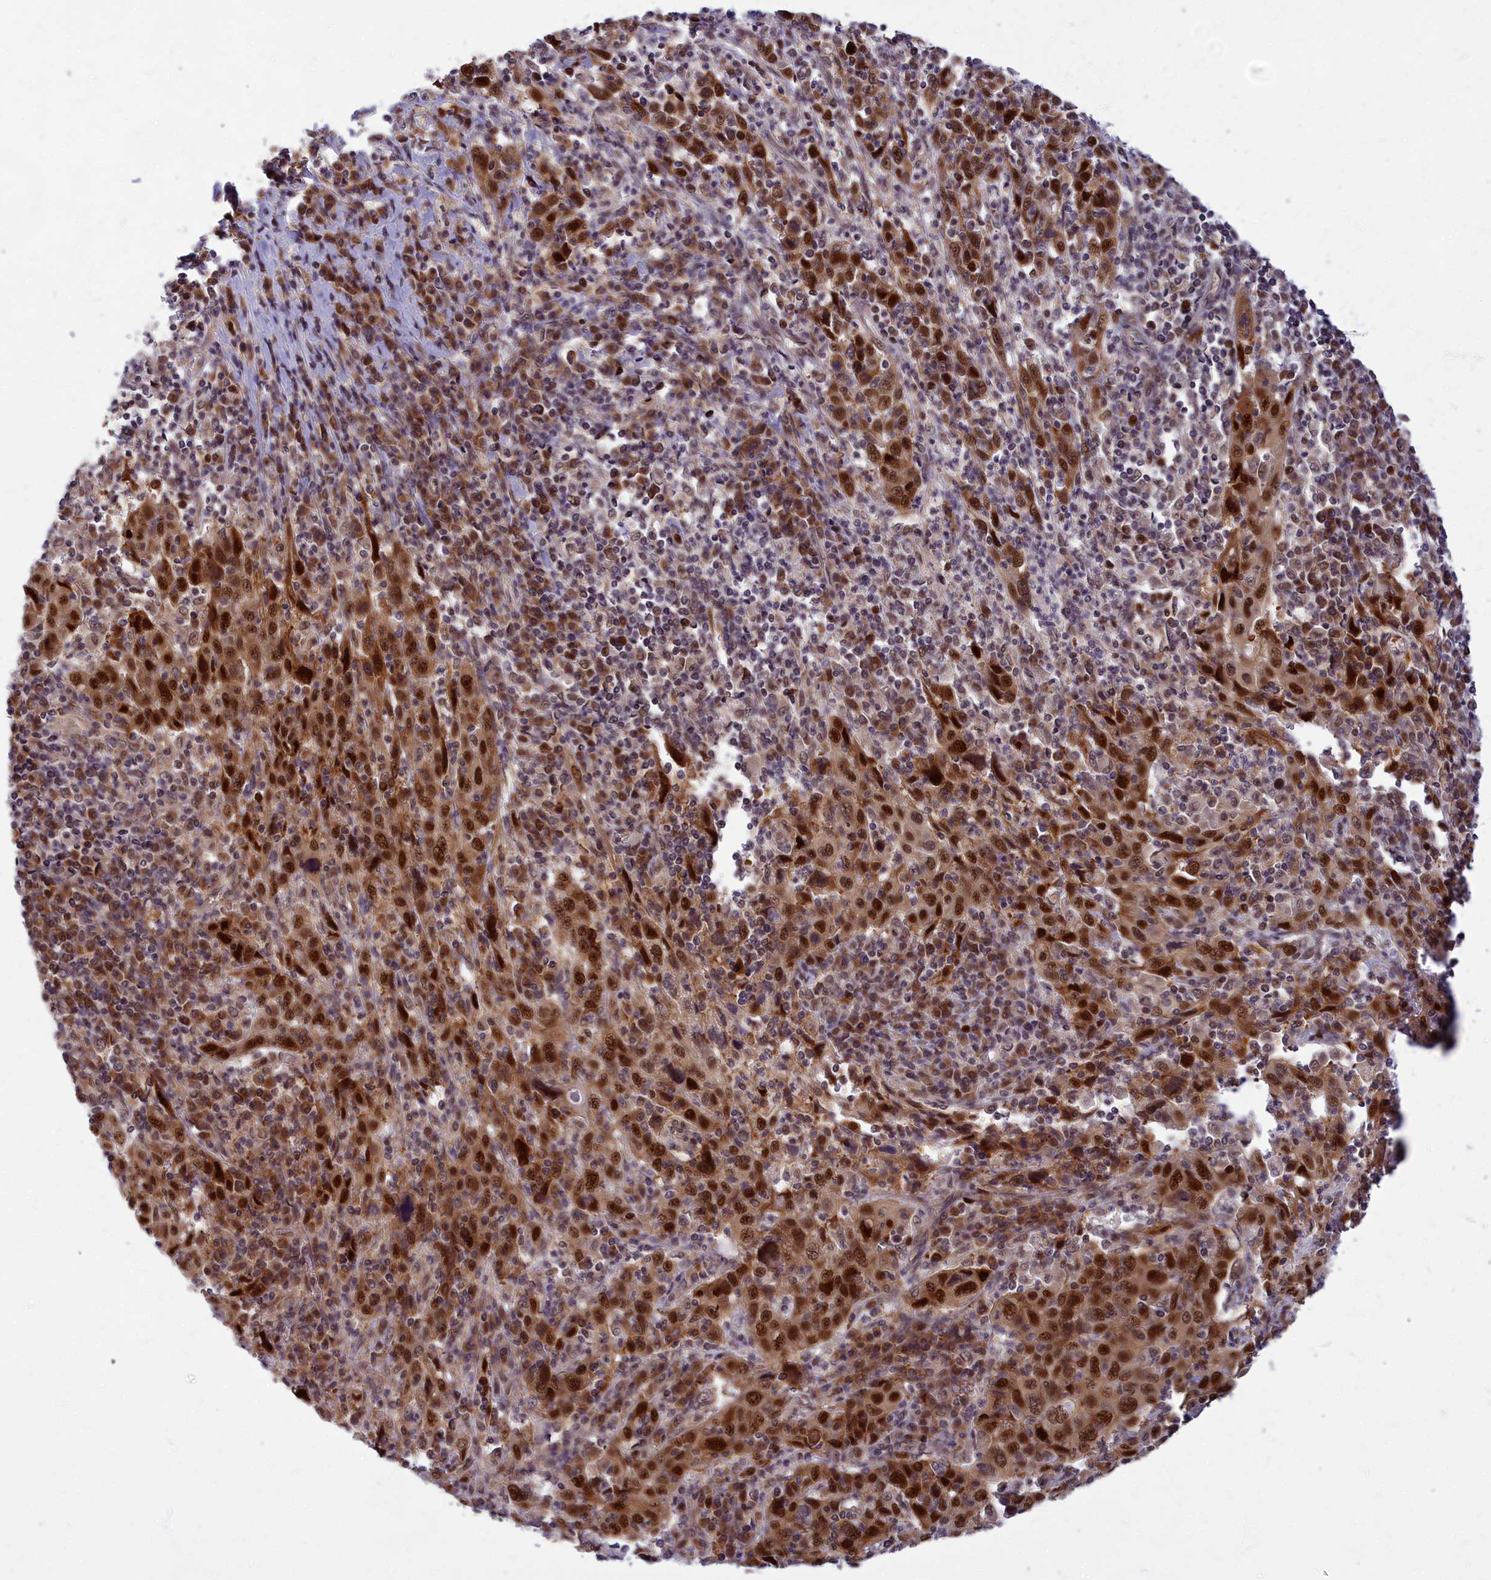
{"staining": {"intensity": "strong", "quantity": ">75%", "location": "cytoplasmic/membranous,nuclear"}, "tissue": "cervical cancer", "cell_type": "Tumor cells", "image_type": "cancer", "snomed": [{"axis": "morphology", "description": "Squamous cell carcinoma, NOS"}, {"axis": "topography", "description": "Cervix"}], "caption": "The micrograph shows a brown stain indicating the presence of a protein in the cytoplasmic/membranous and nuclear of tumor cells in cervical squamous cell carcinoma.", "gene": "EARS2", "patient": {"sex": "female", "age": 46}}